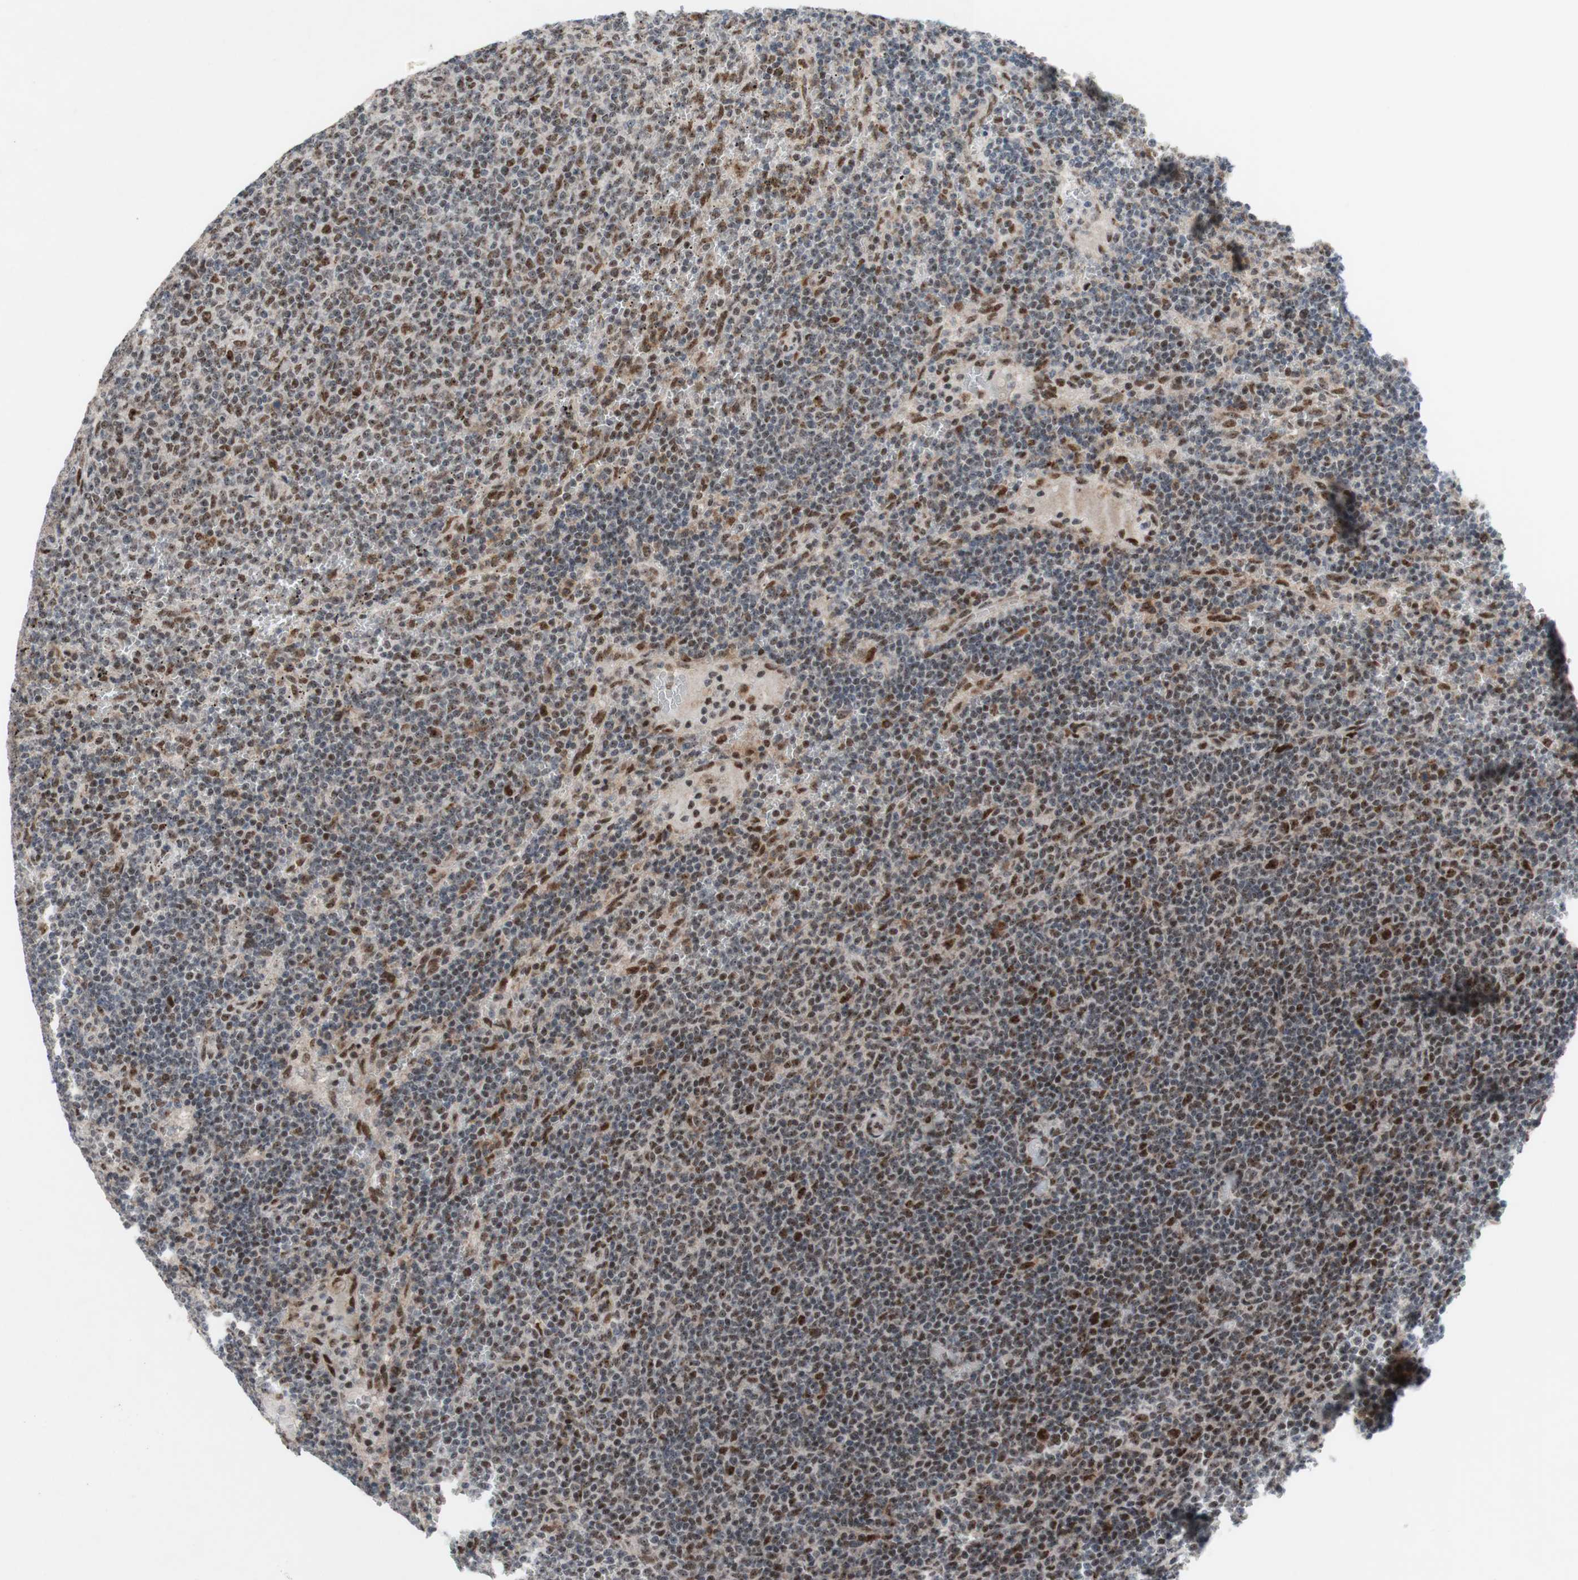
{"staining": {"intensity": "moderate", "quantity": "25%-75%", "location": "nuclear"}, "tissue": "lymphoma", "cell_type": "Tumor cells", "image_type": "cancer", "snomed": [{"axis": "morphology", "description": "Malignant lymphoma, non-Hodgkin's type, Low grade"}, {"axis": "topography", "description": "Spleen"}], "caption": "This is an image of immunohistochemistry staining of lymphoma, which shows moderate expression in the nuclear of tumor cells.", "gene": "POLR1A", "patient": {"sex": "female", "age": 50}}